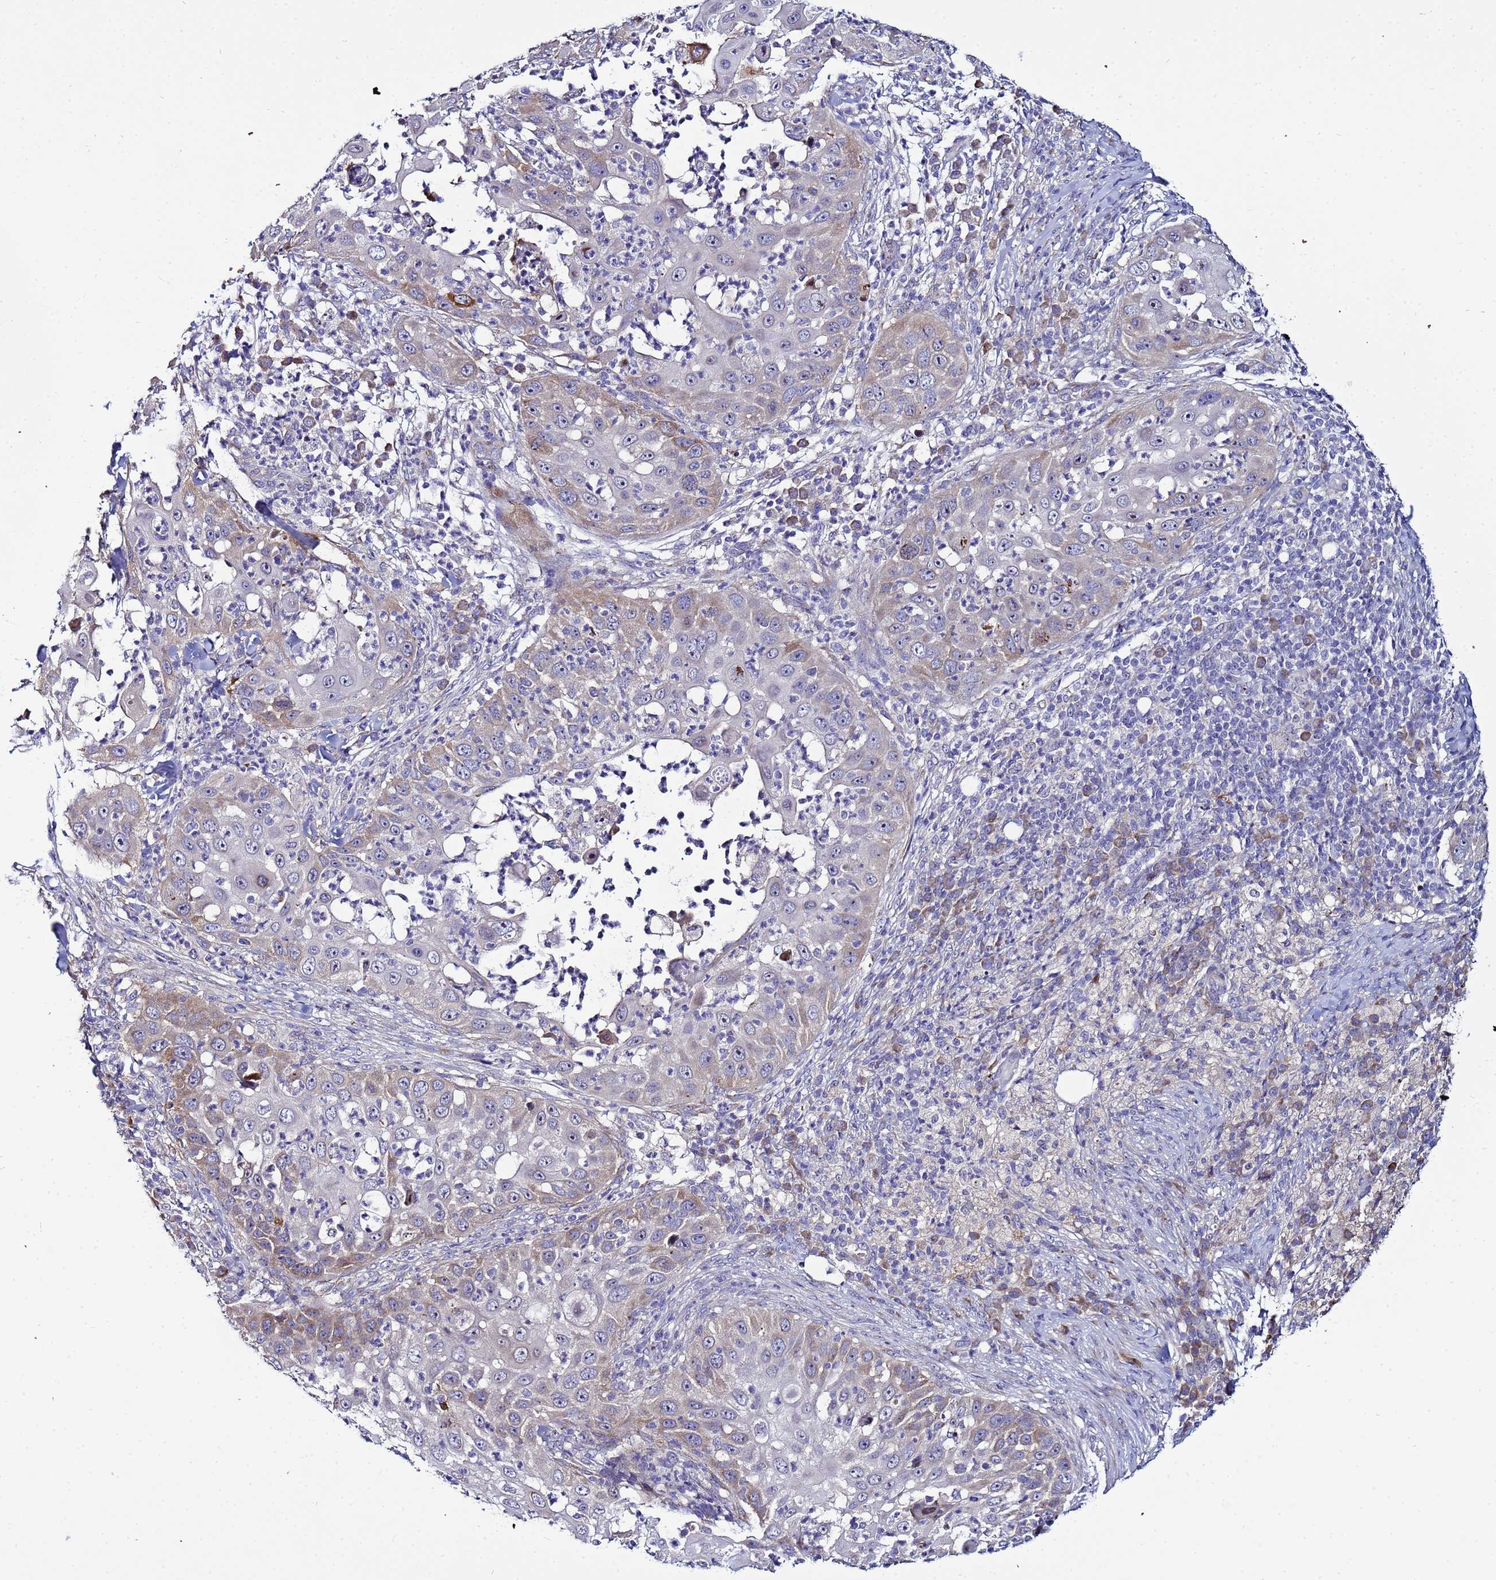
{"staining": {"intensity": "weak", "quantity": "<25%", "location": "cytoplasmic/membranous"}, "tissue": "skin cancer", "cell_type": "Tumor cells", "image_type": "cancer", "snomed": [{"axis": "morphology", "description": "Squamous cell carcinoma, NOS"}, {"axis": "topography", "description": "Skin"}], "caption": "High magnification brightfield microscopy of skin cancer (squamous cell carcinoma) stained with DAB (3,3'-diaminobenzidine) (brown) and counterstained with hematoxylin (blue): tumor cells show no significant expression. (DAB immunohistochemistry, high magnification).", "gene": "NOL8", "patient": {"sex": "female", "age": 44}}